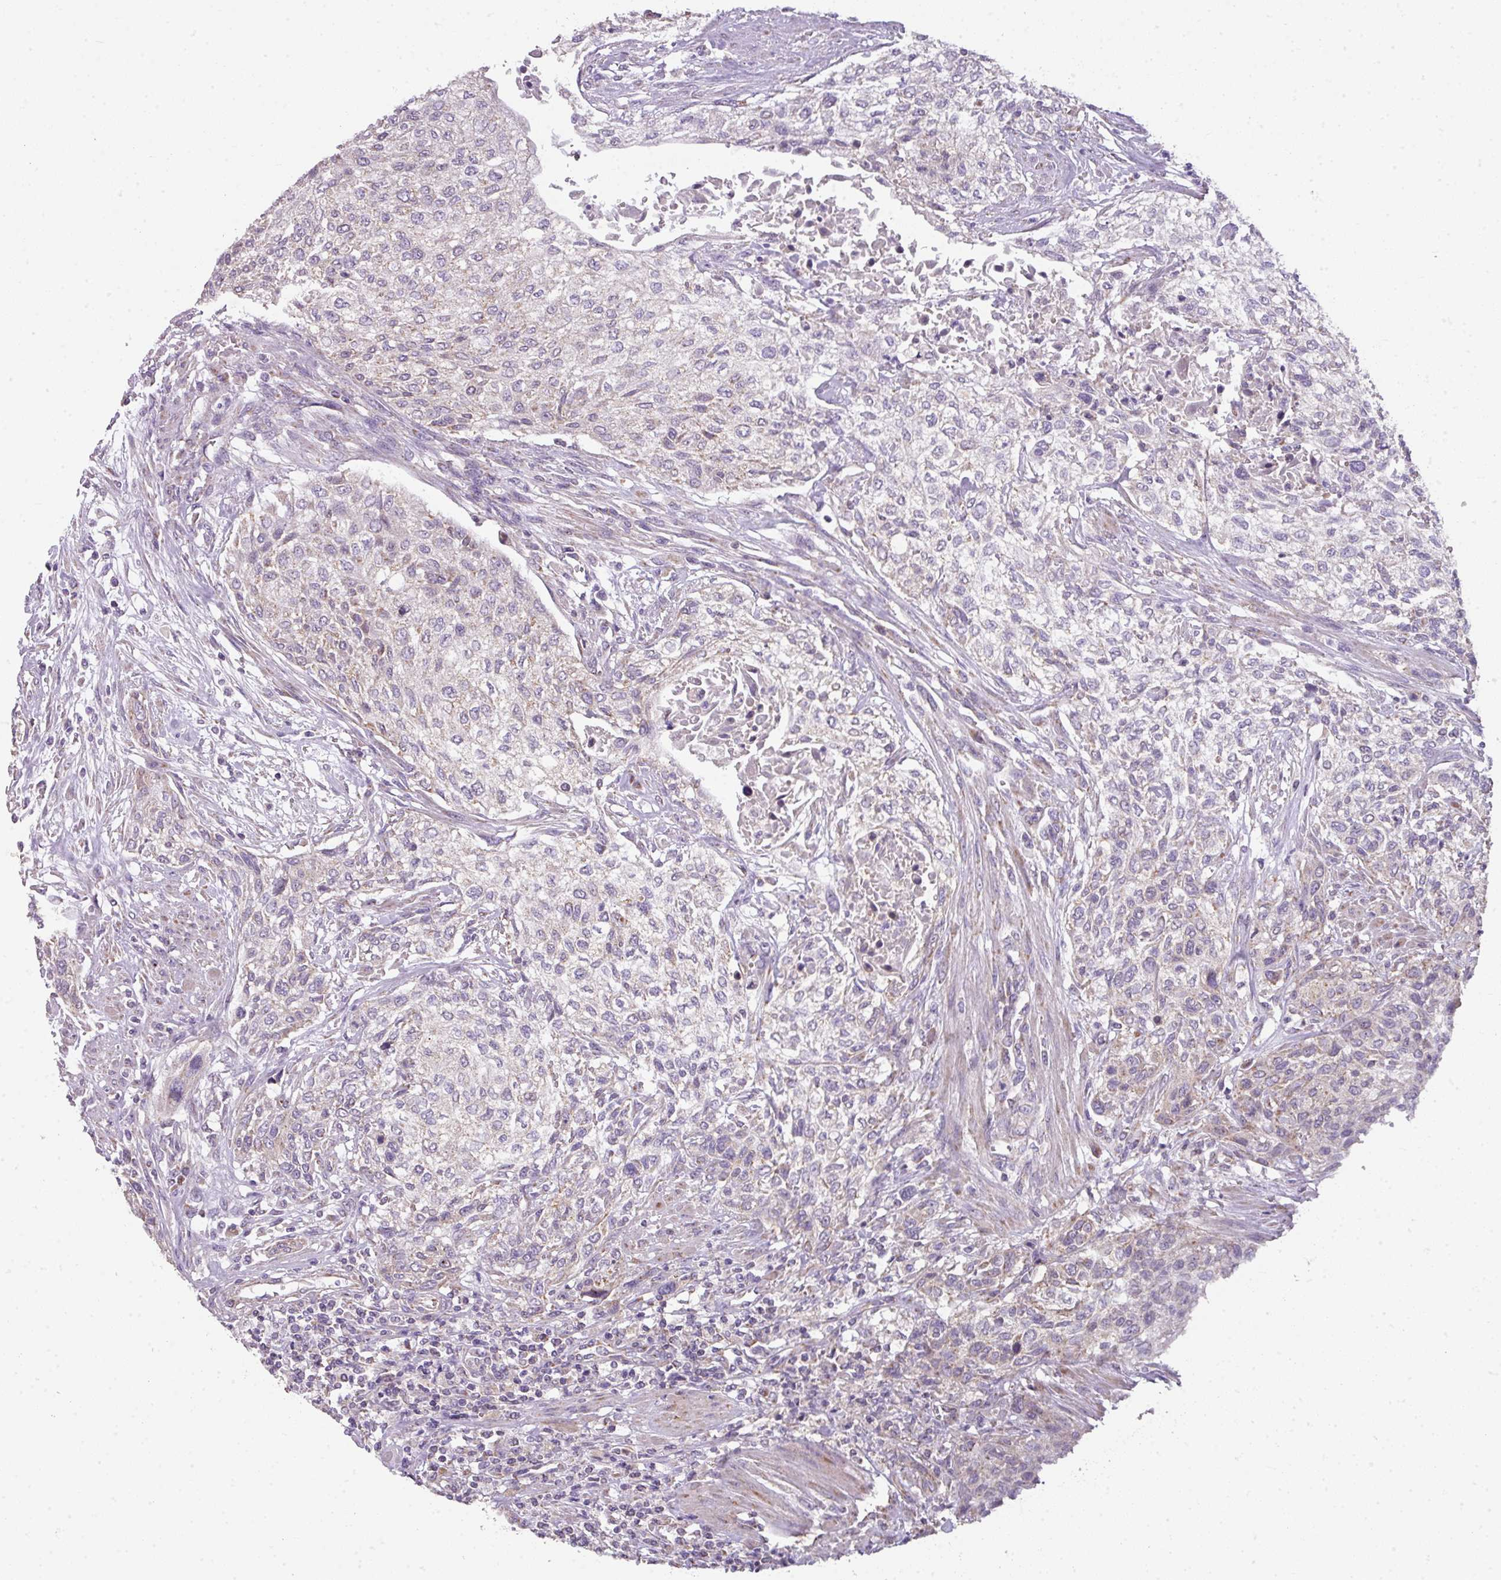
{"staining": {"intensity": "negative", "quantity": "none", "location": "none"}, "tissue": "urothelial cancer", "cell_type": "Tumor cells", "image_type": "cancer", "snomed": [{"axis": "morphology", "description": "Normal tissue, NOS"}, {"axis": "morphology", "description": "Urothelial carcinoma, NOS"}, {"axis": "topography", "description": "Urinary bladder"}, {"axis": "topography", "description": "Peripheral nerve tissue"}], "caption": "Micrograph shows no significant protein staining in tumor cells of transitional cell carcinoma.", "gene": "PALS2", "patient": {"sex": "male", "age": 35}}